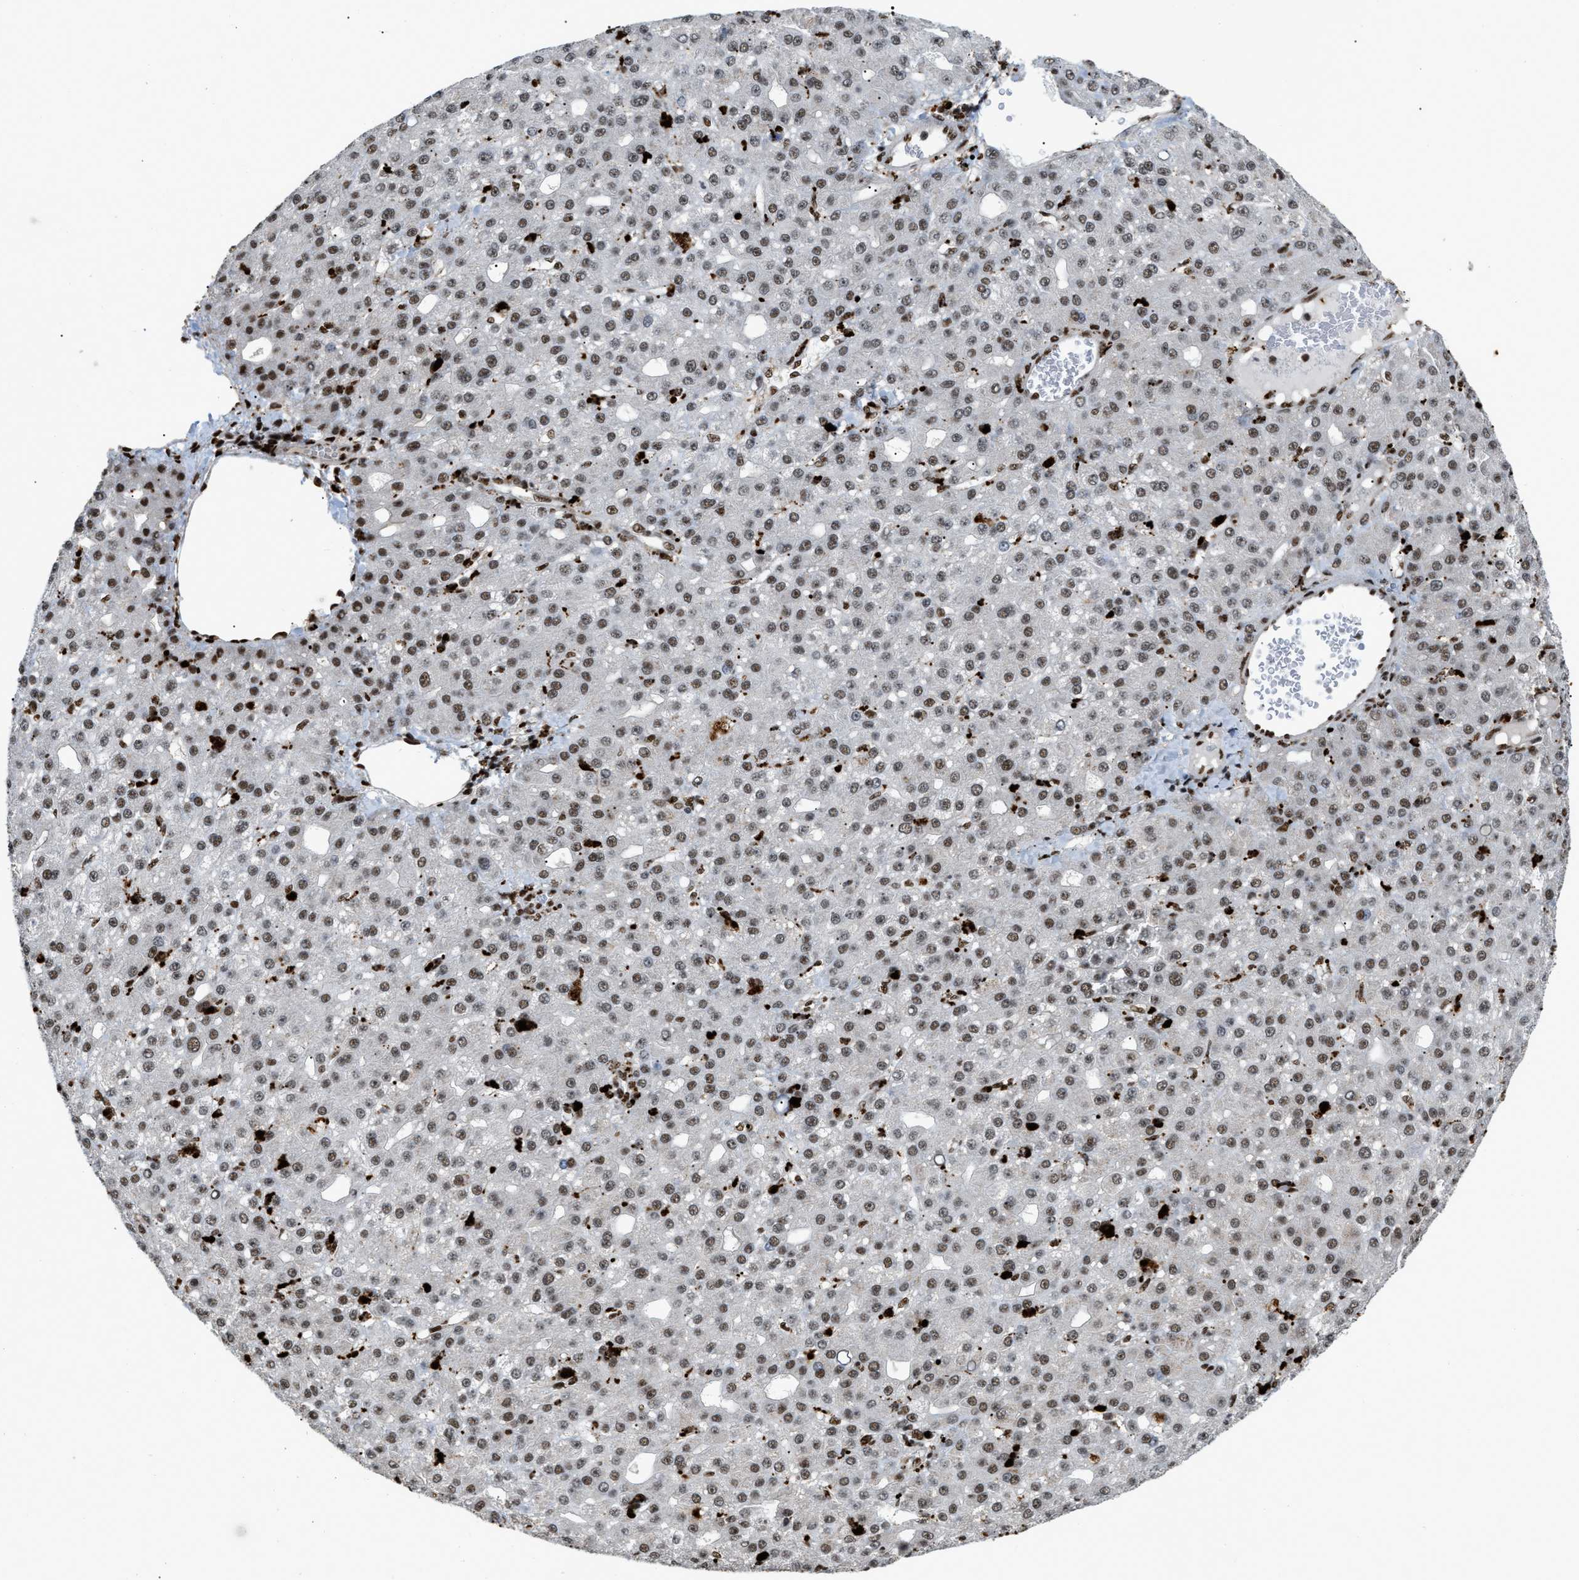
{"staining": {"intensity": "weak", "quantity": "25%-75%", "location": "nuclear"}, "tissue": "liver cancer", "cell_type": "Tumor cells", "image_type": "cancer", "snomed": [{"axis": "morphology", "description": "Carcinoma, Hepatocellular, NOS"}, {"axis": "topography", "description": "Liver"}], "caption": "Human hepatocellular carcinoma (liver) stained for a protein (brown) shows weak nuclear positive staining in approximately 25%-75% of tumor cells.", "gene": "NUMA1", "patient": {"sex": "male", "age": 67}}